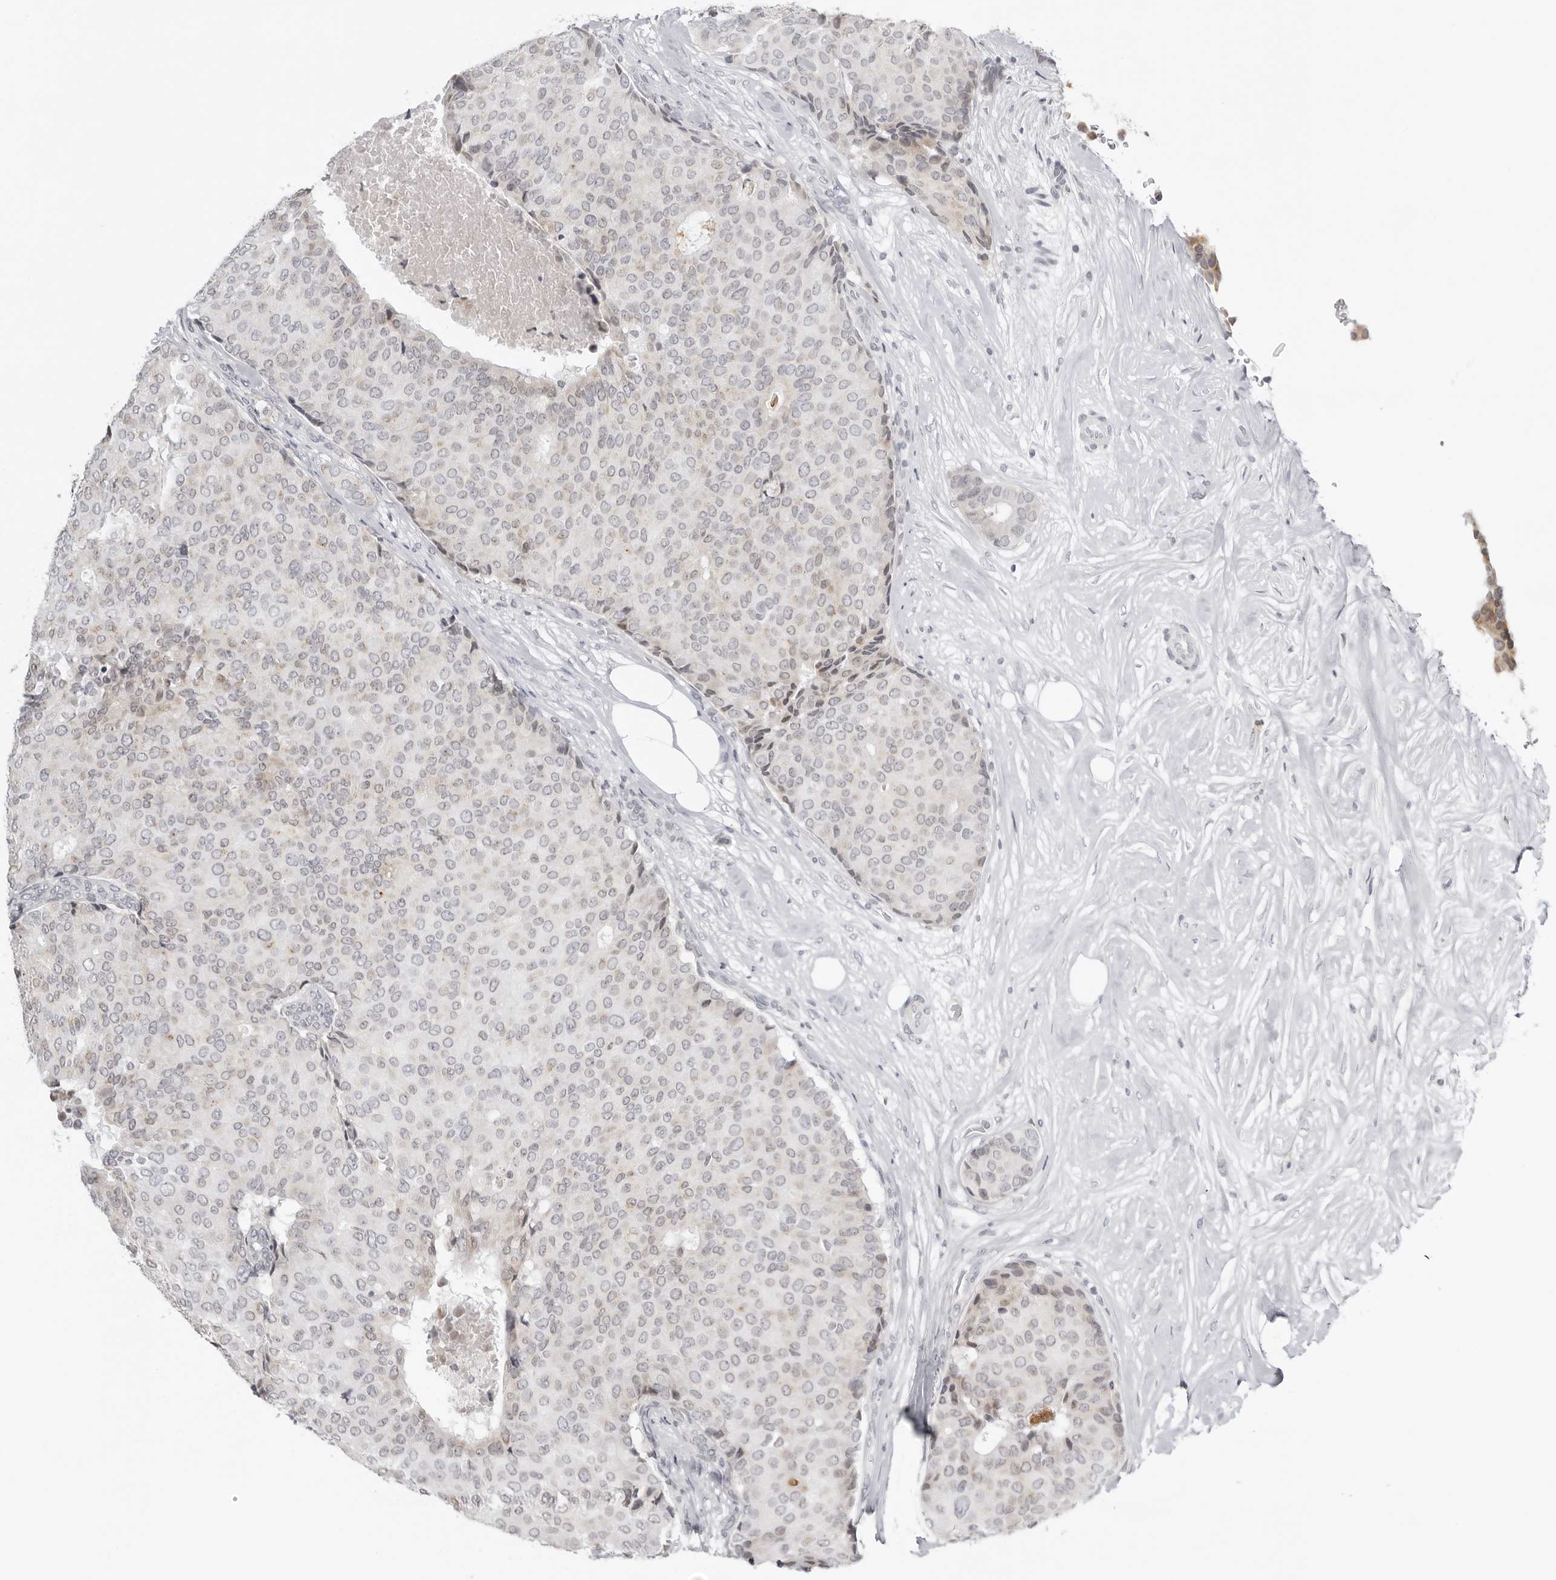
{"staining": {"intensity": "weak", "quantity": "<25%", "location": "nuclear"}, "tissue": "breast cancer", "cell_type": "Tumor cells", "image_type": "cancer", "snomed": [{"axis": "morphology", "description": "Duct carcinoma"}, {"axis": "topography", "description": "Breast"}], "caption": "Tumor cells show no significant expression in intraductal carcinoma (breast). Brightfield microscopy of immunohistochemistry (IHC) stained with DAB (brown) and hematoxylin (blue), captured at high magnification.", "gene": "ACP6", "patient": {"sex": "female", "age": 75}}